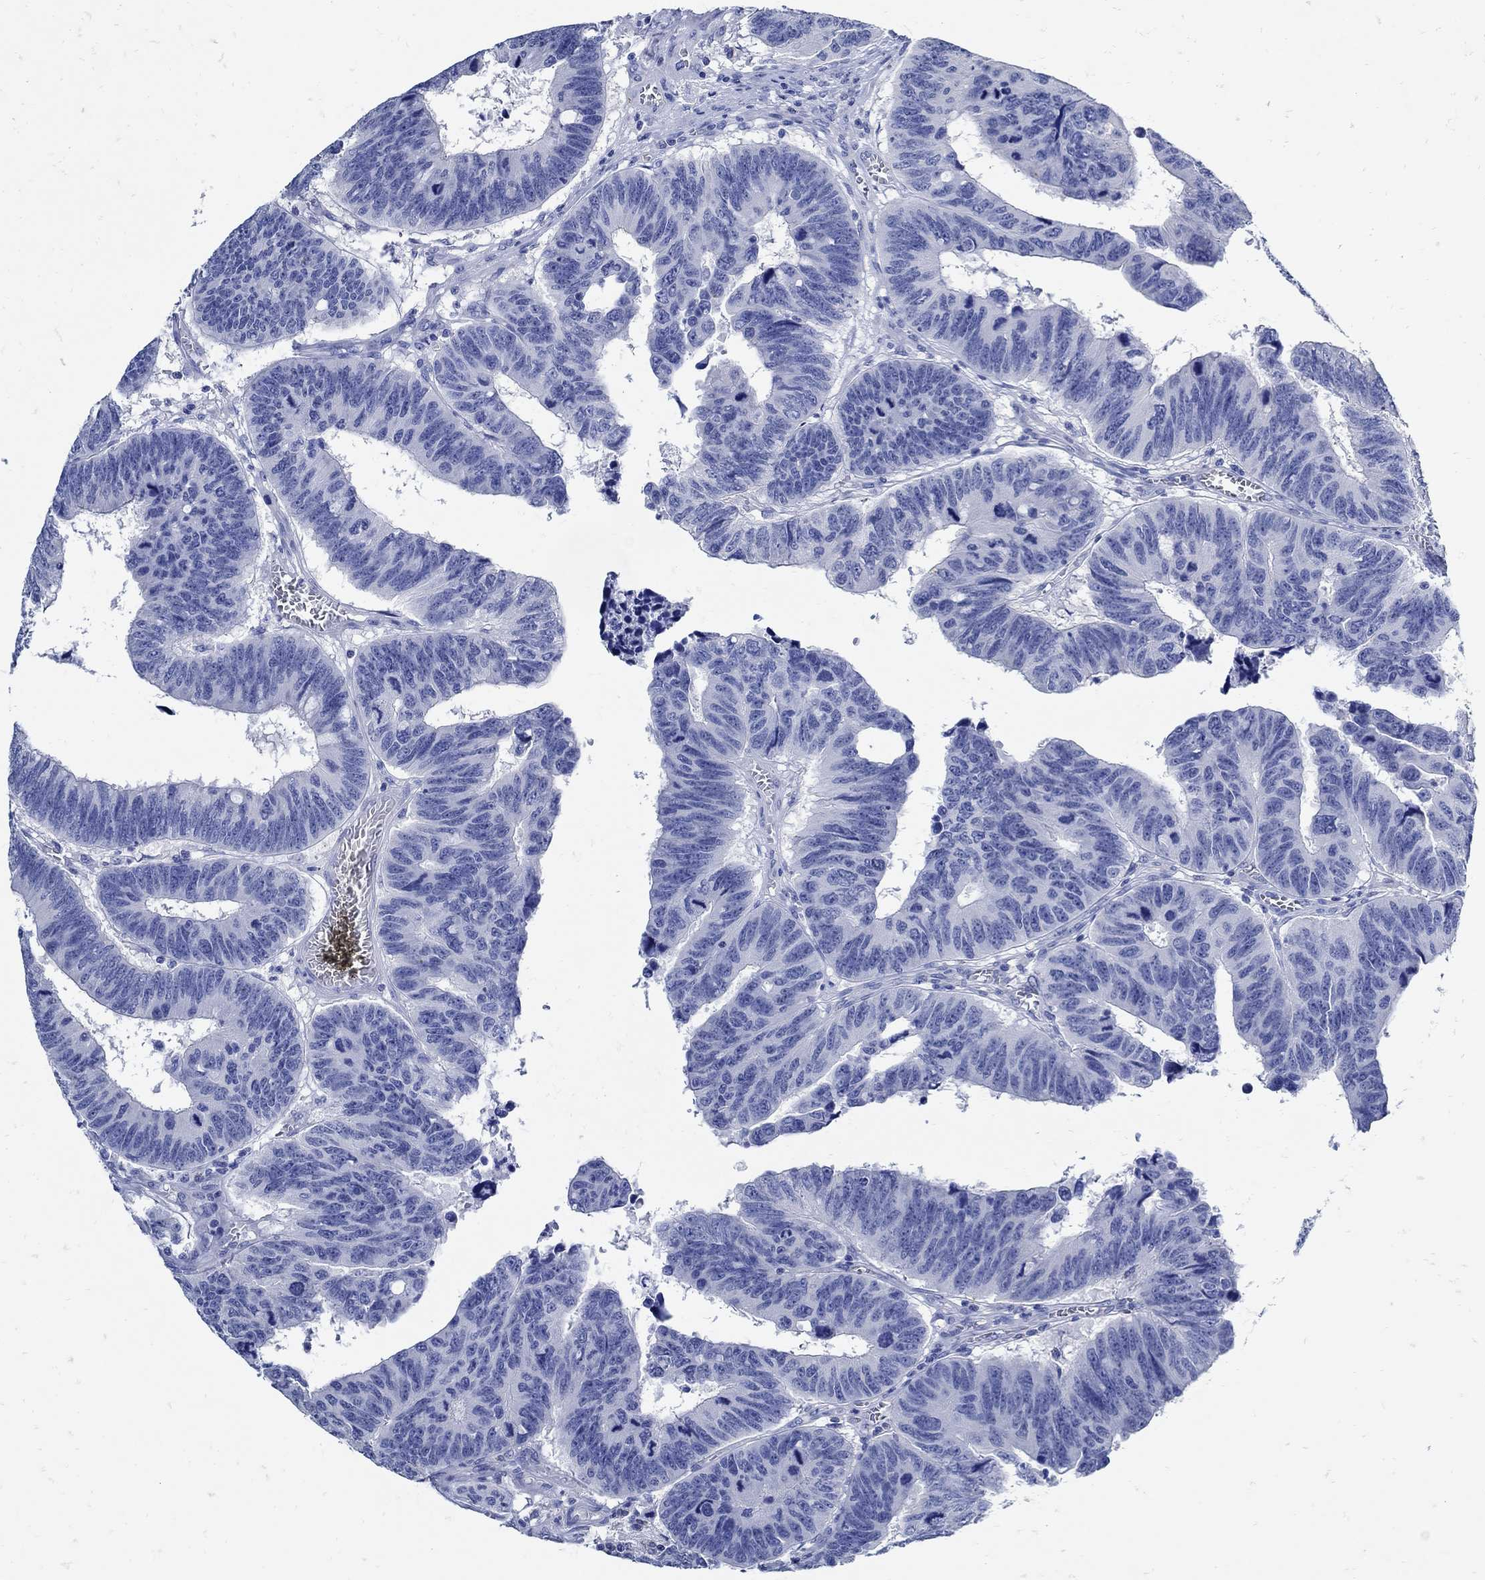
{"staining": {"intensity": "negative", "quantity": "none", "location": "none"}, "tissue": "colorectal cancer", "cell_type": "Tumor cells", "image_type": "cancer", "snomed": [{"axis": "morphology", "description": "Adenocarcinoma, NOS"}, {"axis": "topography", "description": "Appendix"}, {"axis": "topography", "description": "Colon"}, {"axis": "topography", "description": "Cecum"}, {"axis": "topography", "description": "Colon asc"}], "caption": "Protein analysis of colorectal cancer (adenocarcinoma) reveals no significant expression in tumor cells. The staining is performed using DAB brown chromogen with nuclei counter-stained in using hematoxylin.", "gene": "NOS1", "patient": {"sex": "female", "age": 85}}